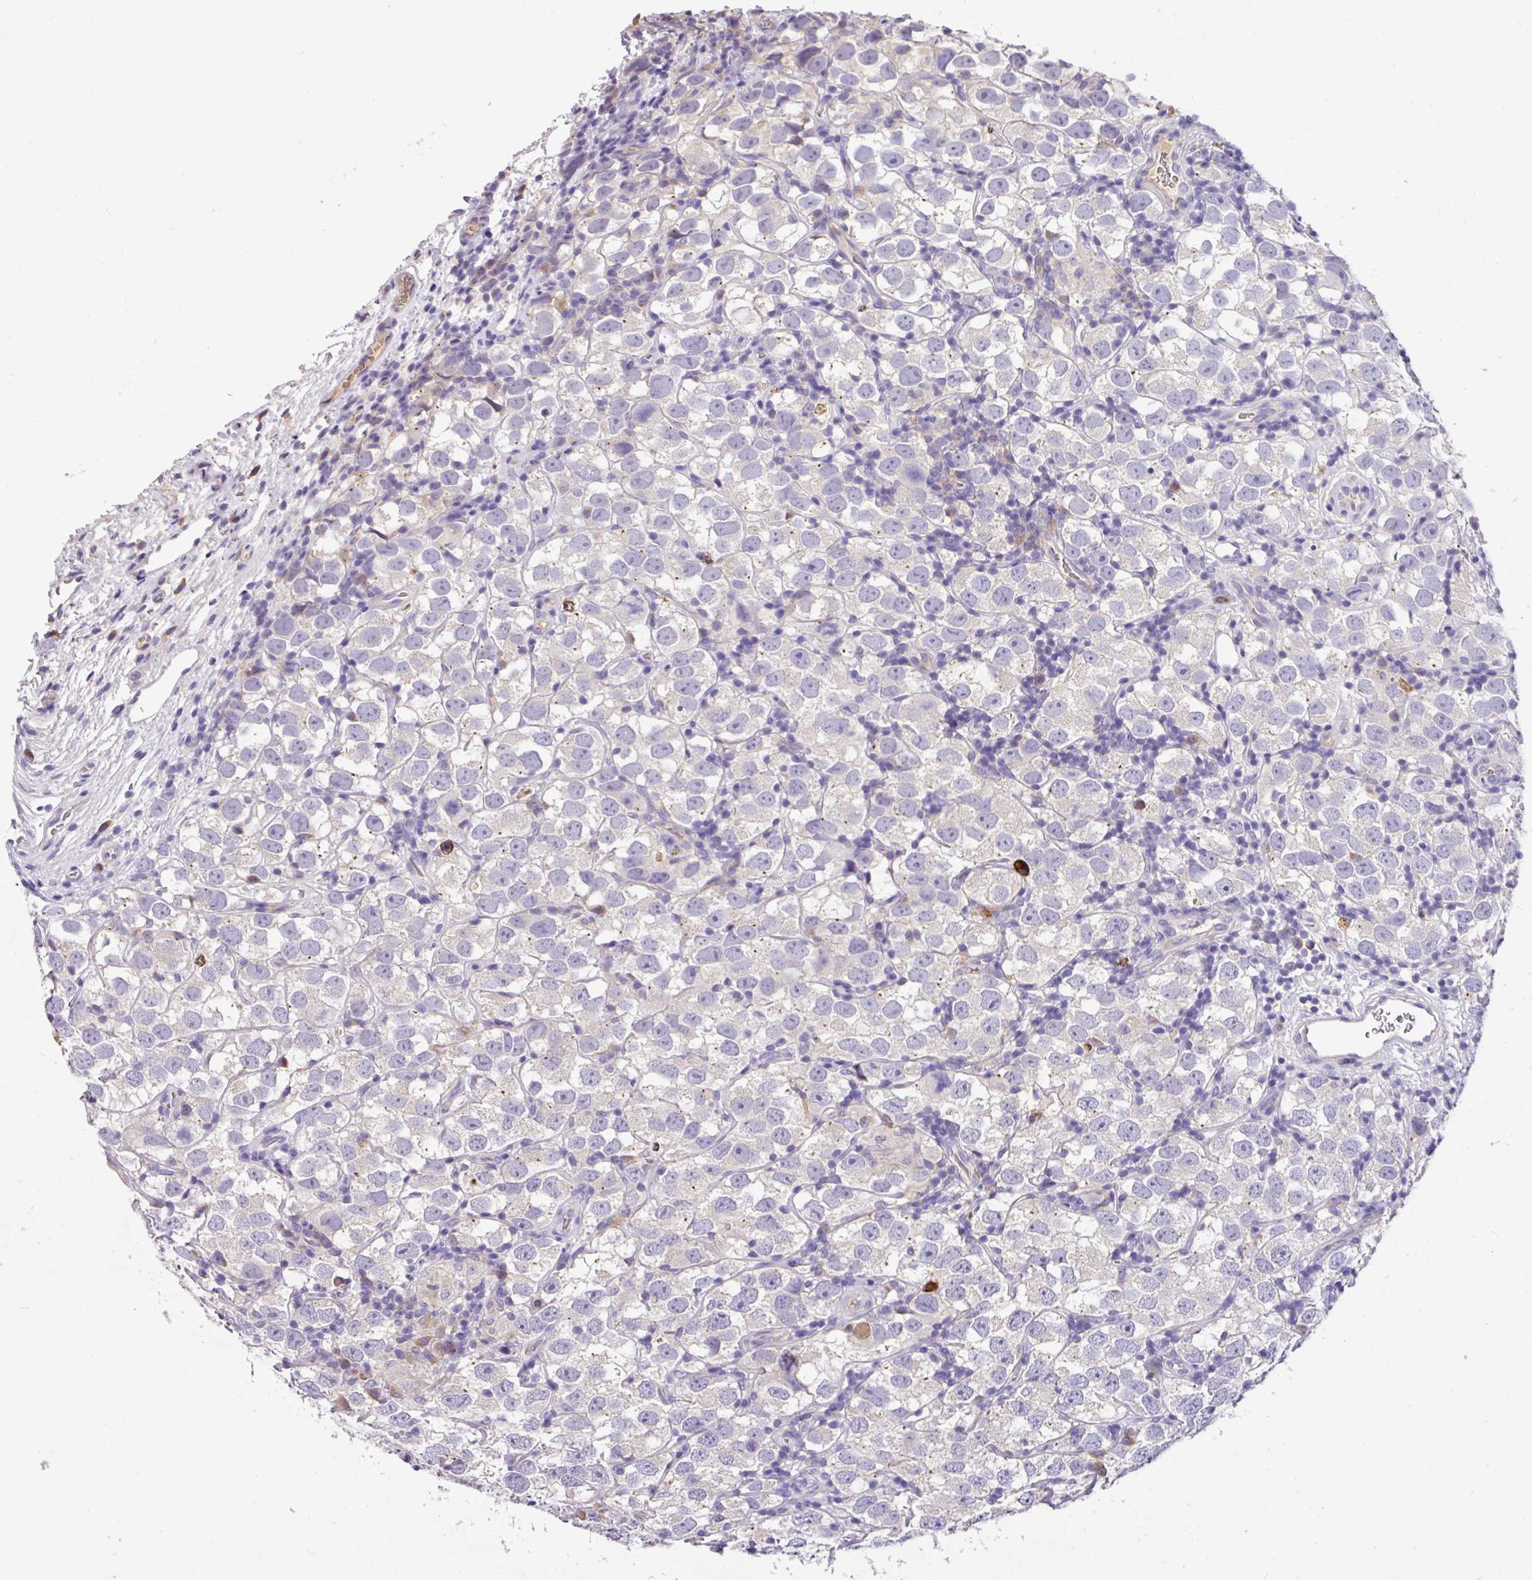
{"staining": {"intensity": "negative", "quantity": "none", "location": "none"}, "tissue": "testis cancer", "cell_type": "Tumor cells", "image_type": "cancer", "snomed": [{"axis": "morphology", "description": "Seminoma, NOS"}, {"axis": "topography", "description": "Testis"}], "caption": "High power microscopy micrograph of an immunohistochemistry (IHC) photomicrograph of seminoma (testis), revealing no significant positivity in tumor cells. Brightfield microscopy of immunohistochemistry stained with DAB (brown) and hematoxylin (blue), captured at high magnification.", "gene": "ANXA2R", "patient": {"sex": "male", "age": 26}}